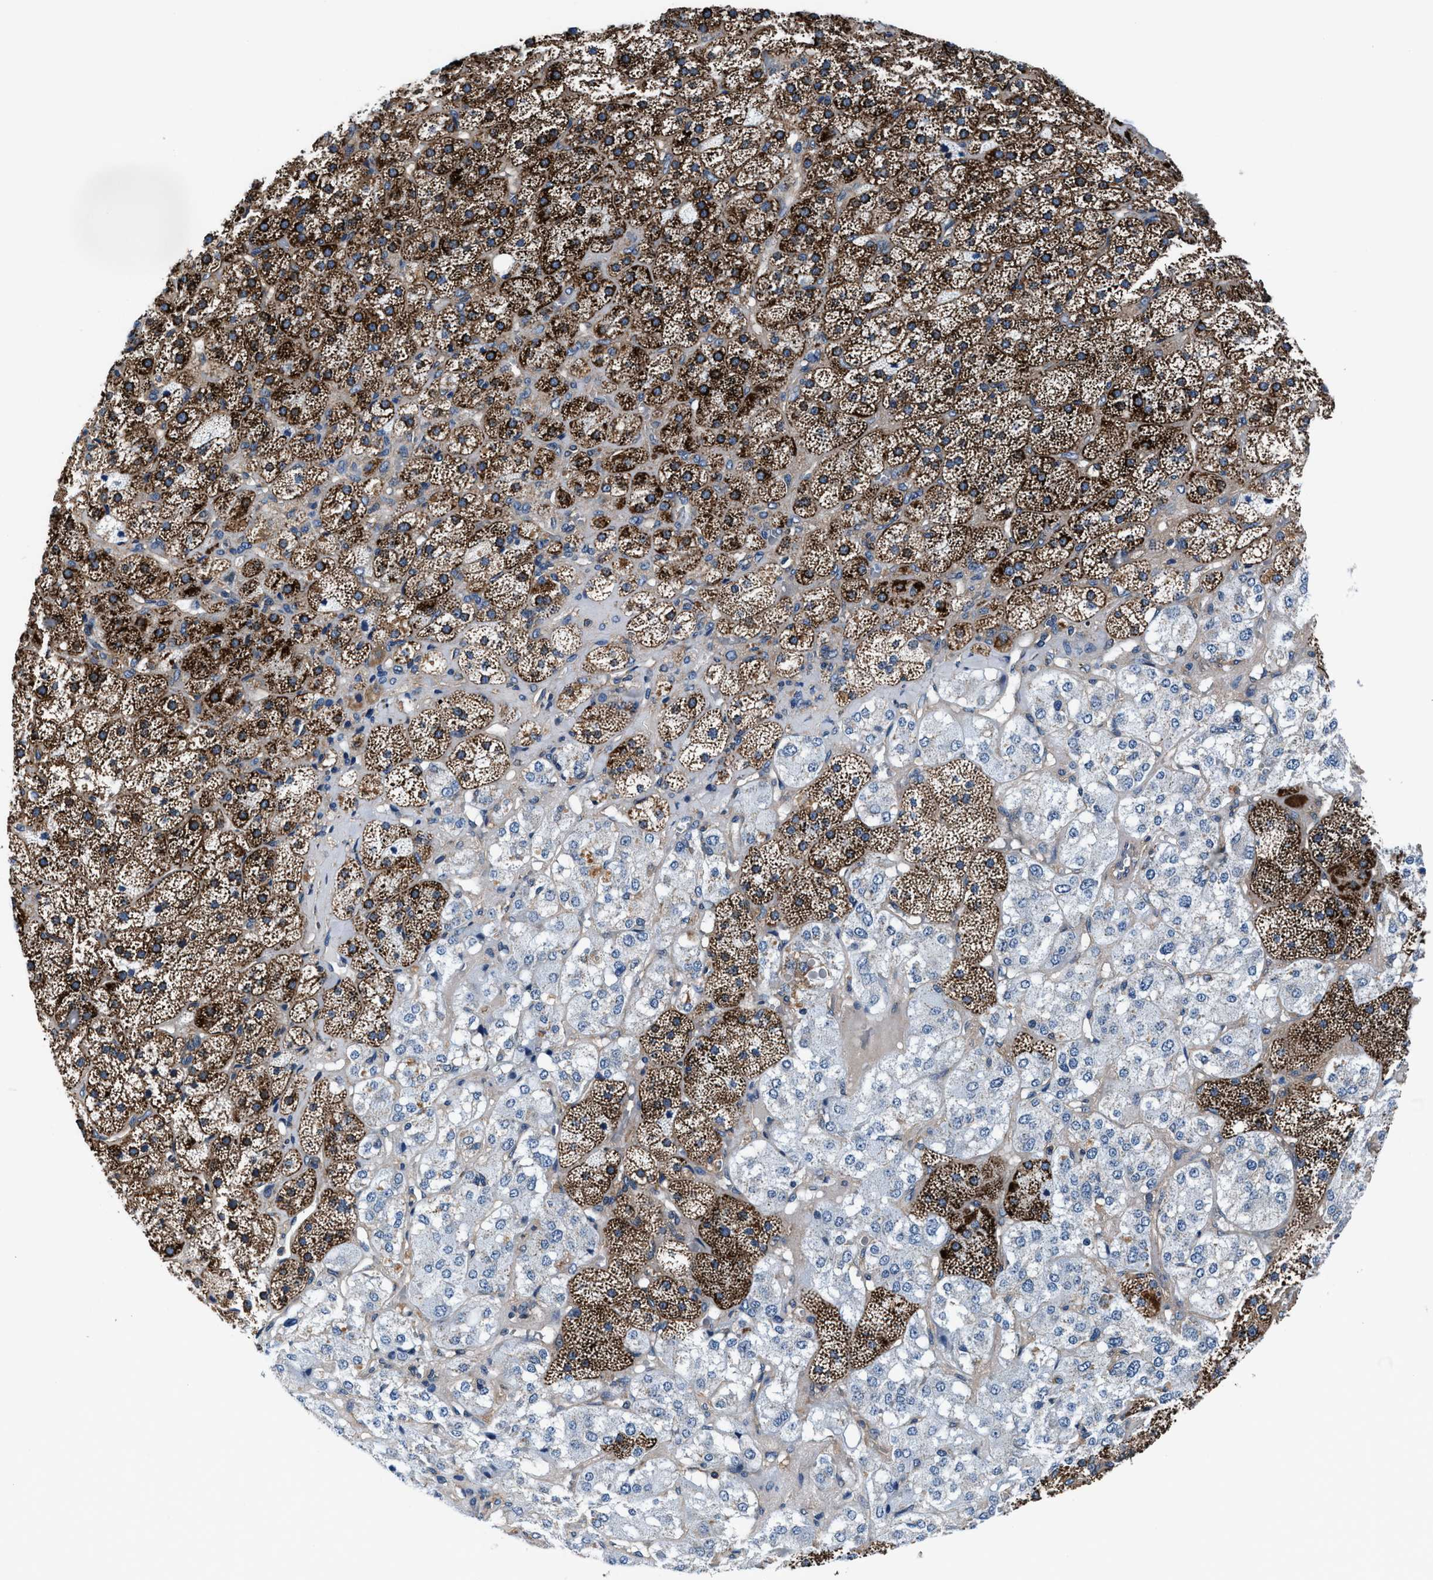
{"staining": {"intensity": "strong", "quantity": "25%-75%", "location": "cytoplasmic/membranous"}, "tissue": "adrenal gland", "cell_type": "Glandular cells", "image_type": "normal", "snomed": [{"axis": "morphology", "description": "Normal tissue, NOS"}, {"axis": "topography", "description": "Adrenal gland"}], "caption": "Adrenal gland was stained to show a protein in brown. There is high levels of strong cytoplasmic/membranous positivity in about 25%-75% of glandular cells. Nuclei are stained in blue.", "gene": "NKTR", "patient": {"sex": "male", "age": 57}}